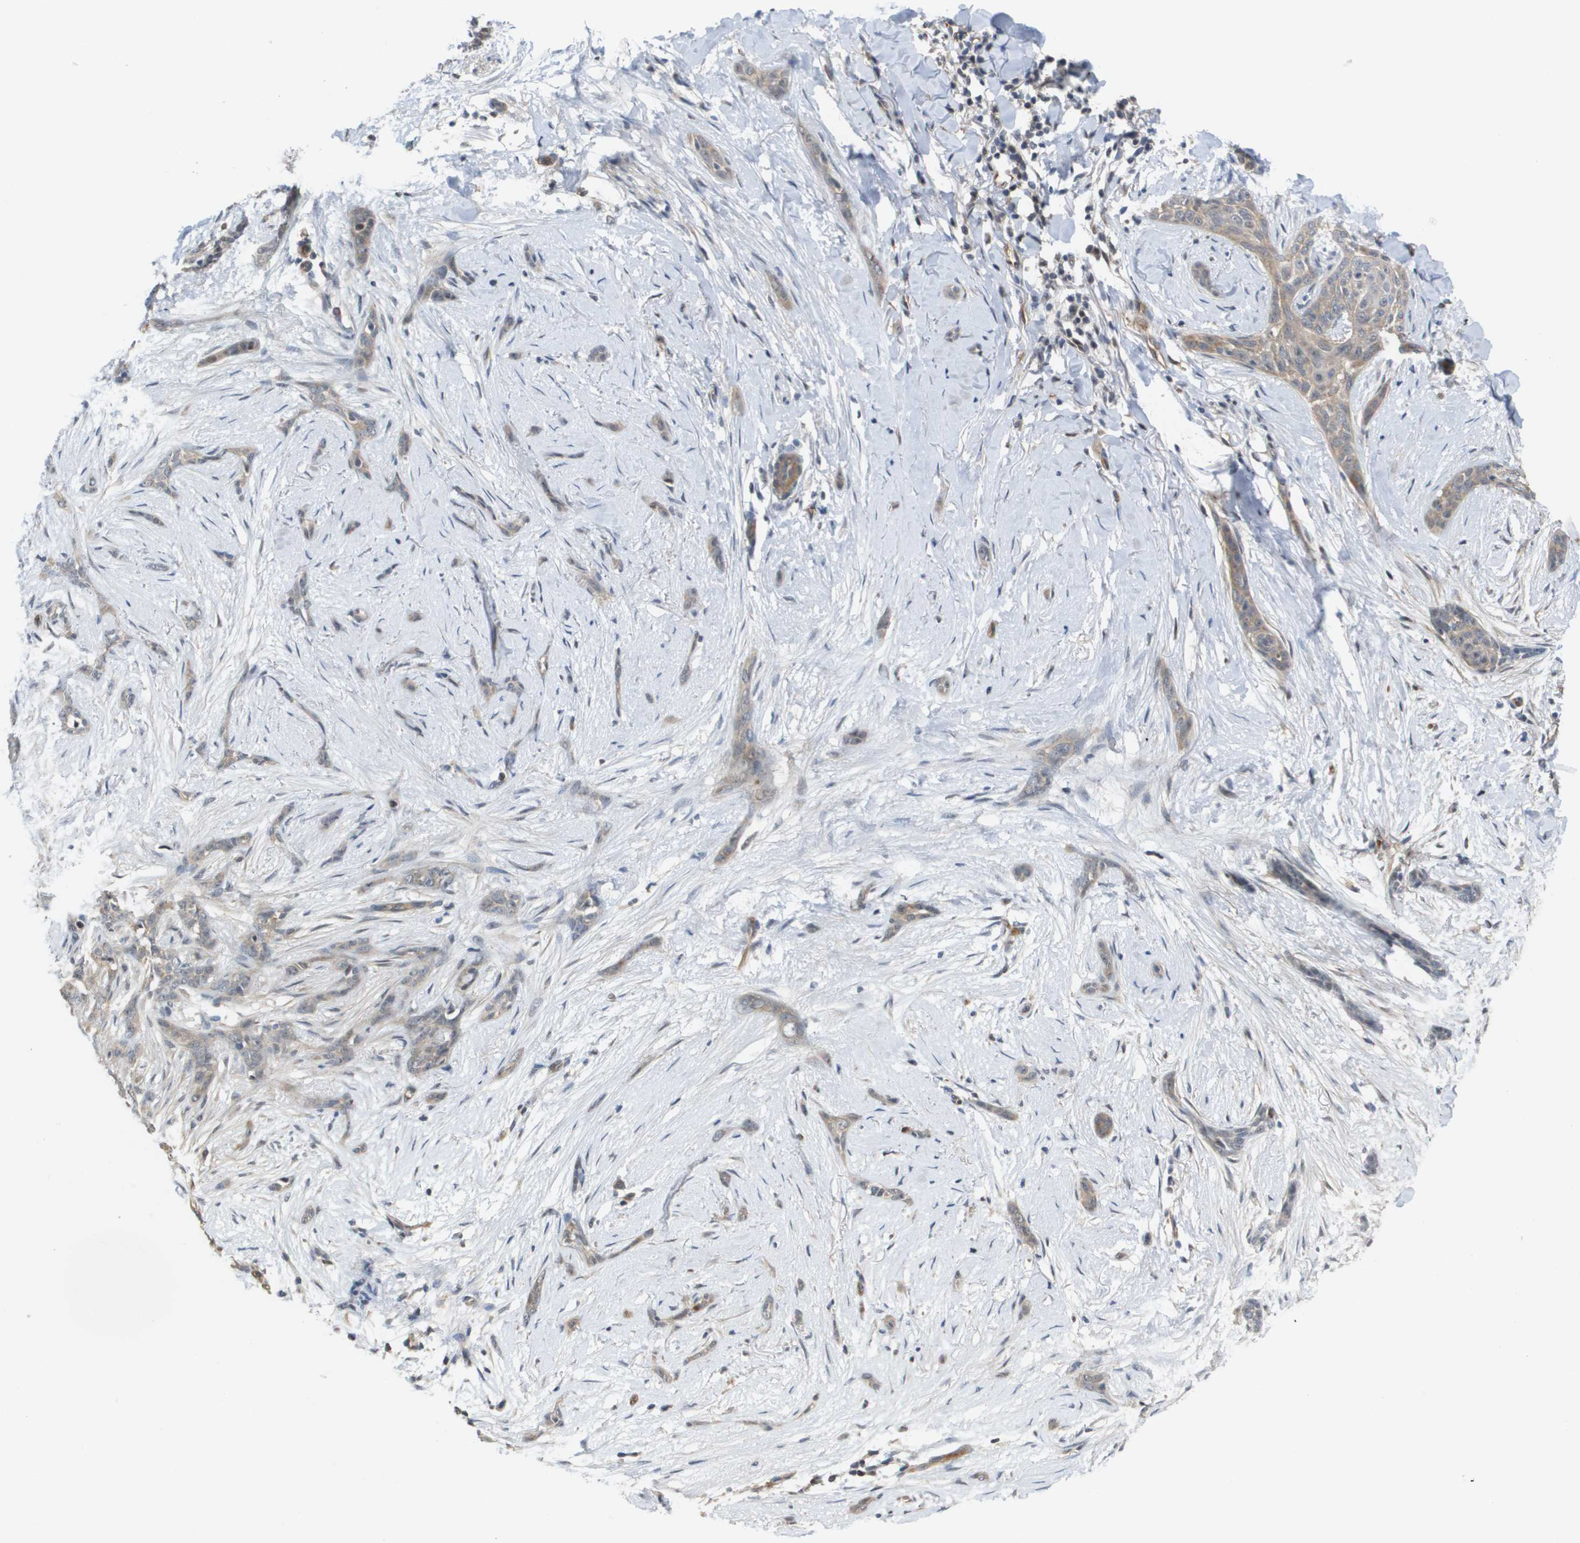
{"staining": {"intensity": "weak", "quantity": "25%-75%", "location": "cytoplasmic/membranous"}, "tissue": "skin cancer", "cell_type": "Tumor cells", "image_type": "cancer", "snomed": [{"axis": "morphology", "description": "Basal cell carcinoma"}, {"axis": "morphology", "description": "Adnexal tumor, benign"}, {"axis": "topography", "description": "Skin"}], "caption": "Tumor cells reveal low levels of weak cytoplasmic/membranous staining in approximately 25%-75% of cells in human skin basal cell carcinoma.", "gene": "RNF112", "patient": {"sex": "female", "age": 42}}